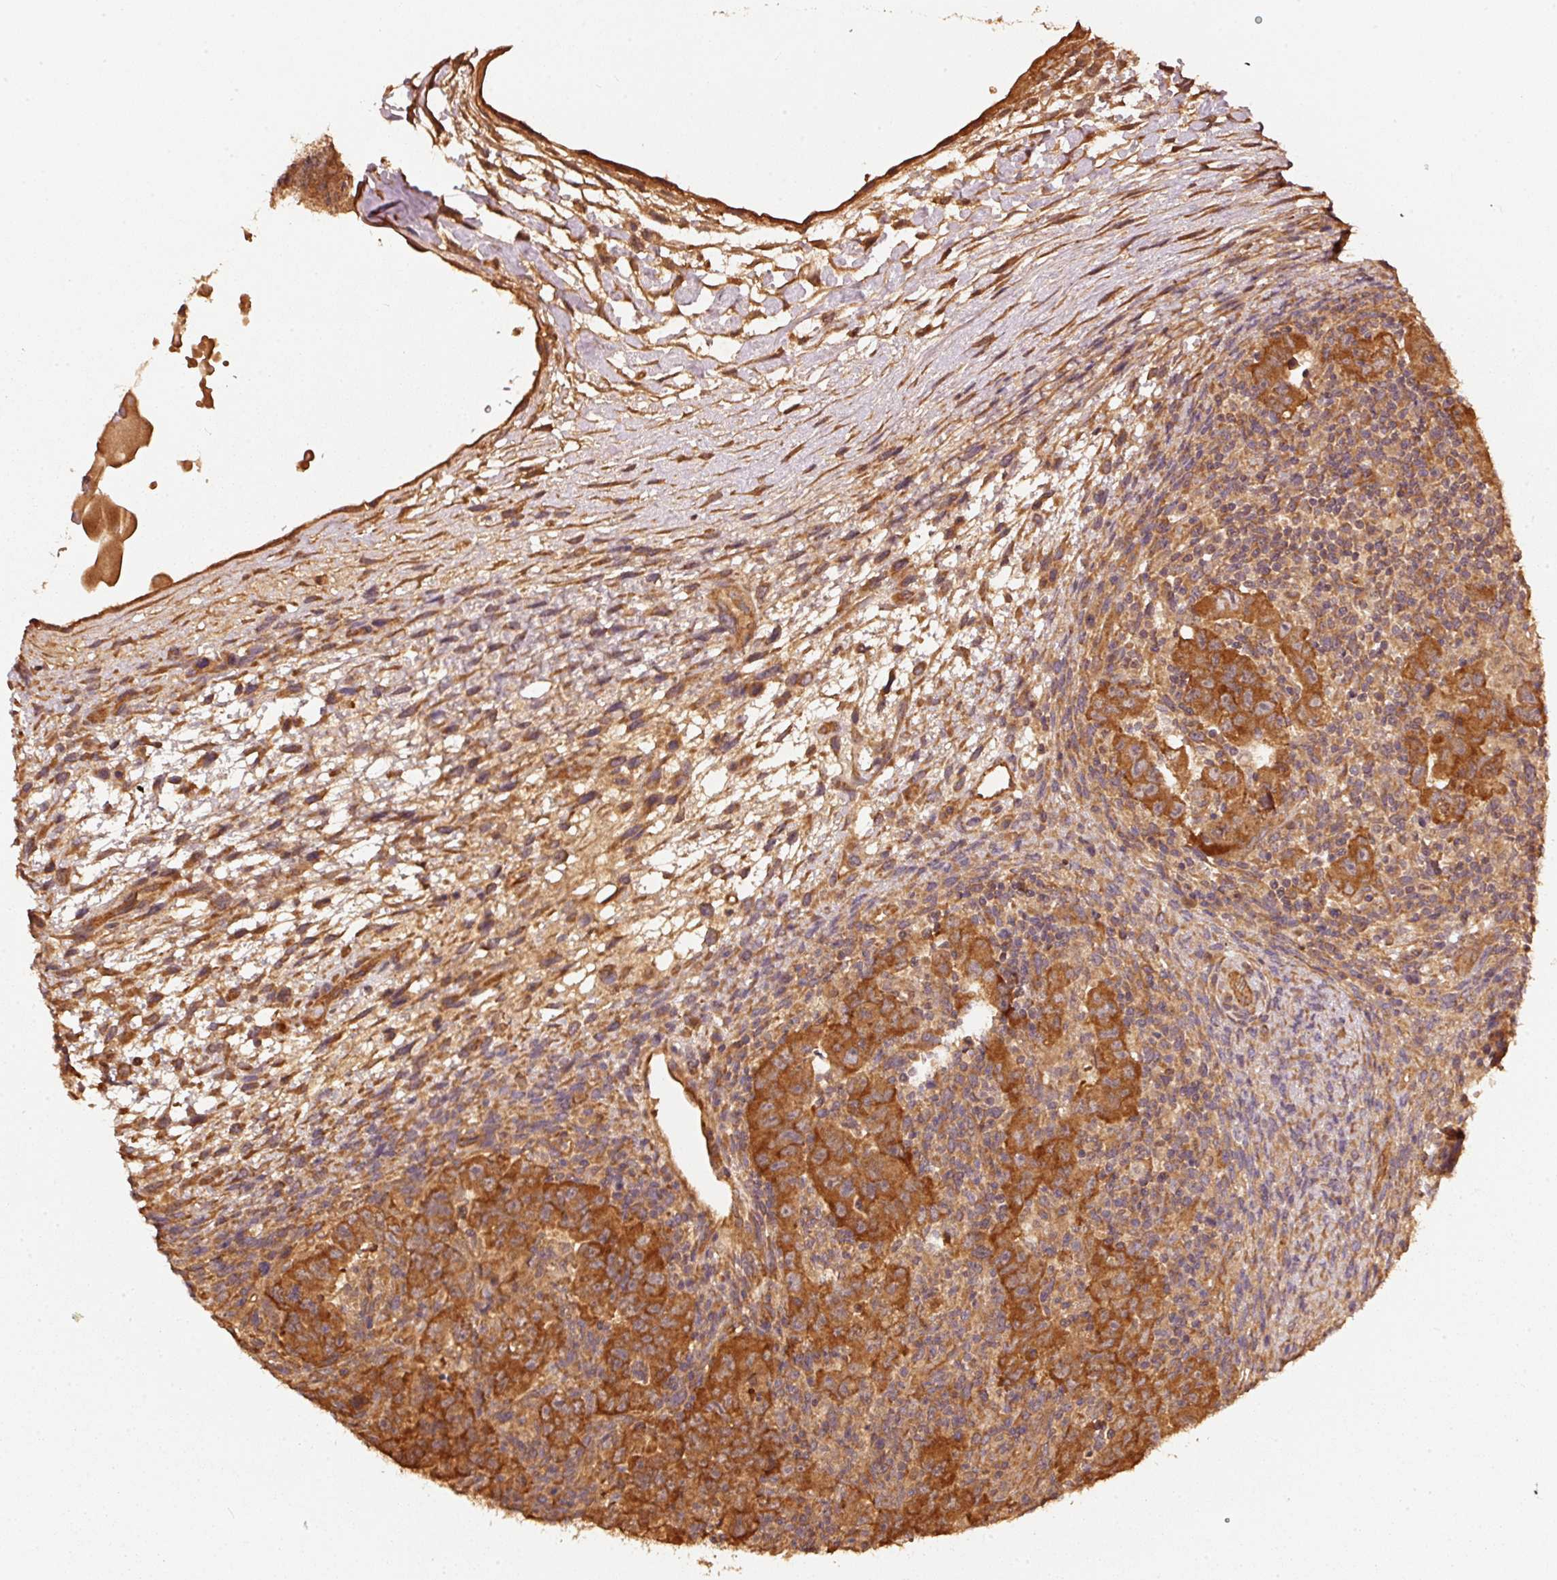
{"staining": {"intensity": "strong", "quantity": ">75%", "location": "cytoplasmic/membranous"}, "tissue": "testis cancer", "cell_type": "Tumor cells", "image_type": "cancer", "snomed": [{"axis": "morphology", "description": "Carcinoma, Embryonal, NOS"}, {"axis": "topography", "description": "Testis"}], "caption": "Protein expression analysis of testis cancer (embryonal carcinoma) exhibits strong cytoplasmic/membranous expression in approximately >75% of tumor cells.", "gene": "STAU1", "patient": {"sex": "male", "age": 24}}